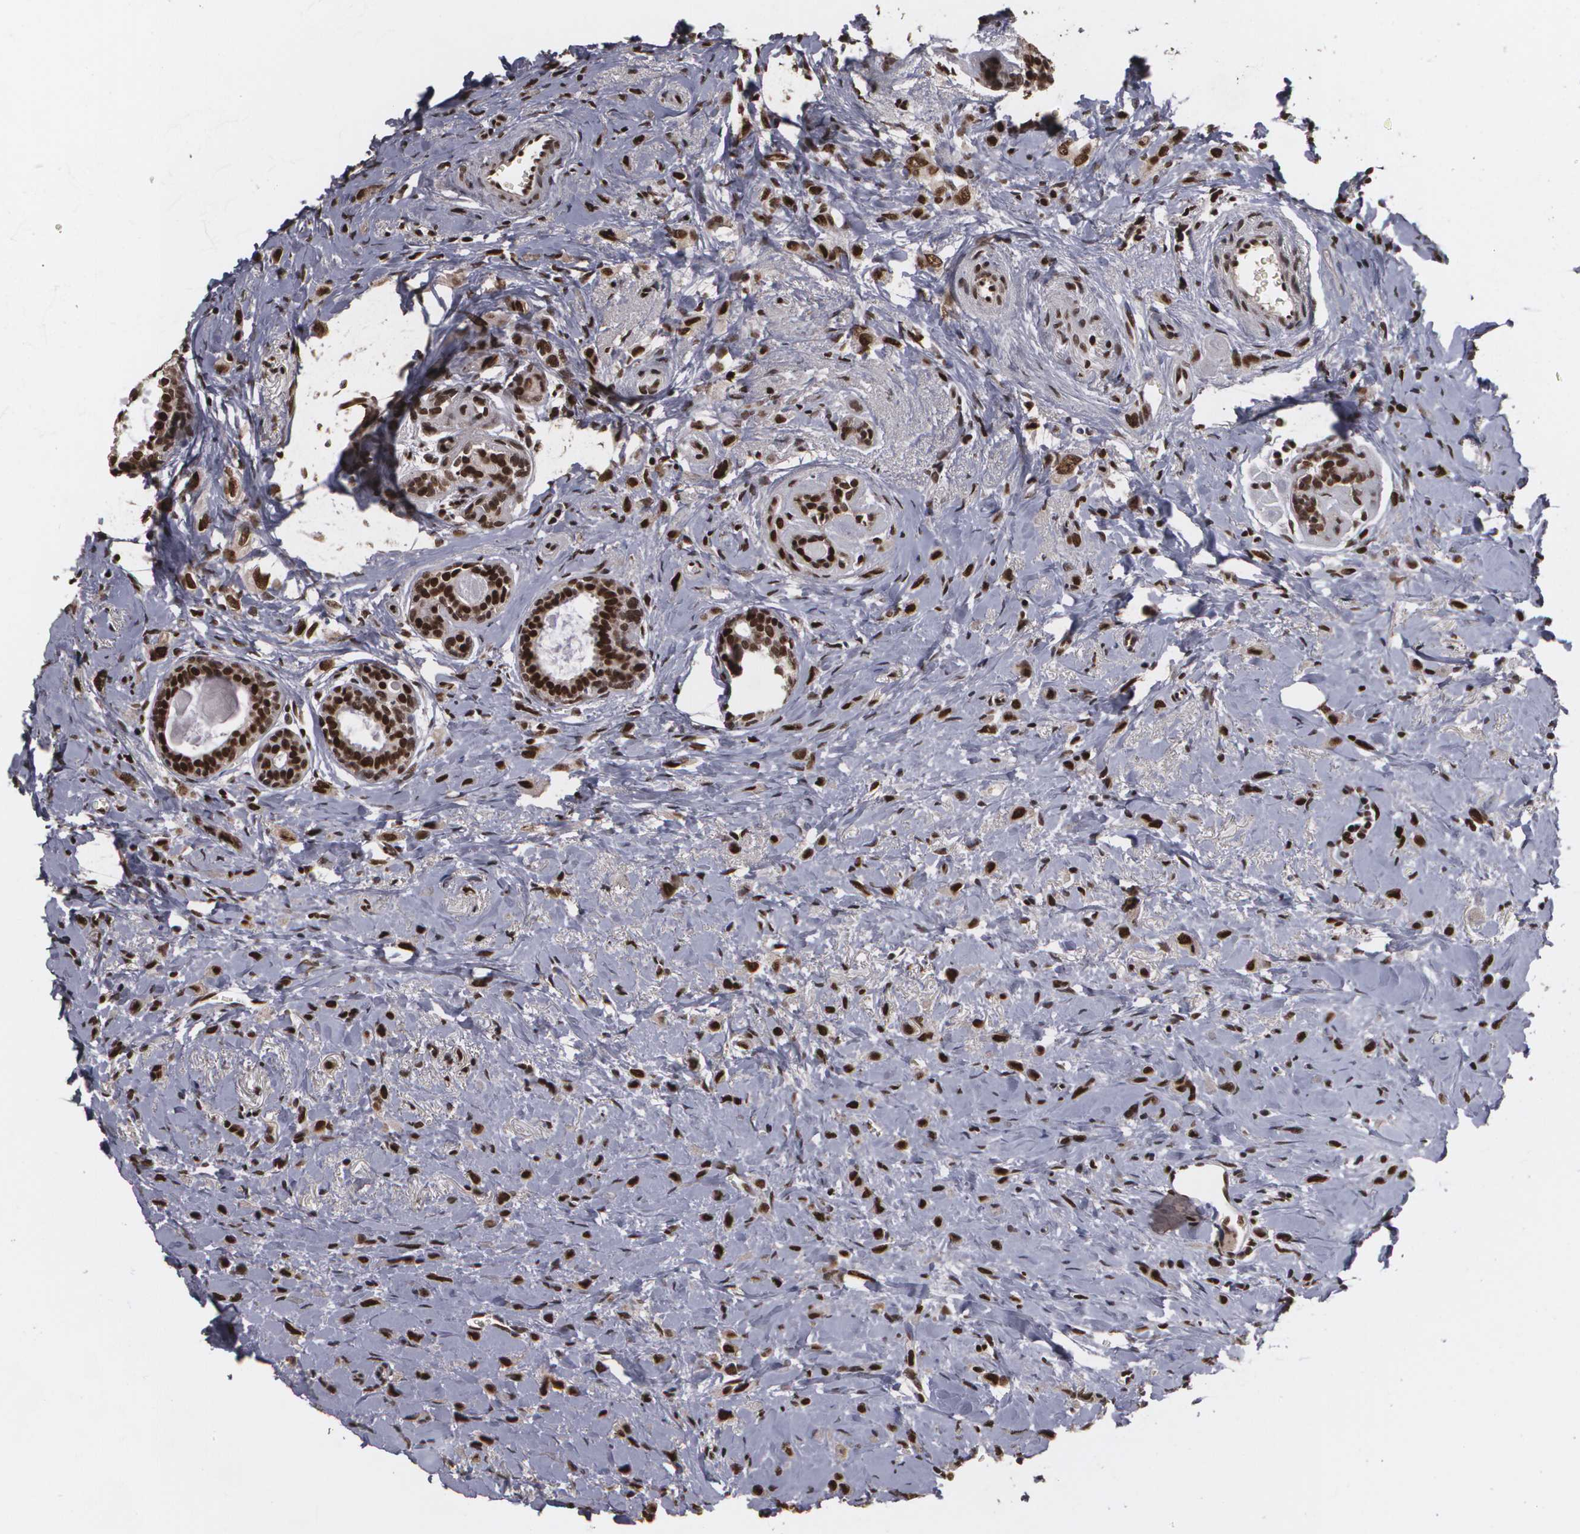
{"staining": {"intensity": "strong", "quantity": ">75%", "location": "cytoplasmic/membranous,nuclear"}, "tissue": "breast cancer", "cell_type": "Tumor cells", "image_type": "cancer", "snomed": [{"axis": "morphology", "description": "Lobular carcinoma"}, {"axis": "topography", "description": "Breast"}], "caption": "Immunohistochemical staining of breast lobular carcinoma shows high levels of strong cytoplasmic/membranous and nuclear positivity in approximately >75% of tumor cells.", "gene": "RCOR1", "patient": {"sex": "female", "age": 57}}